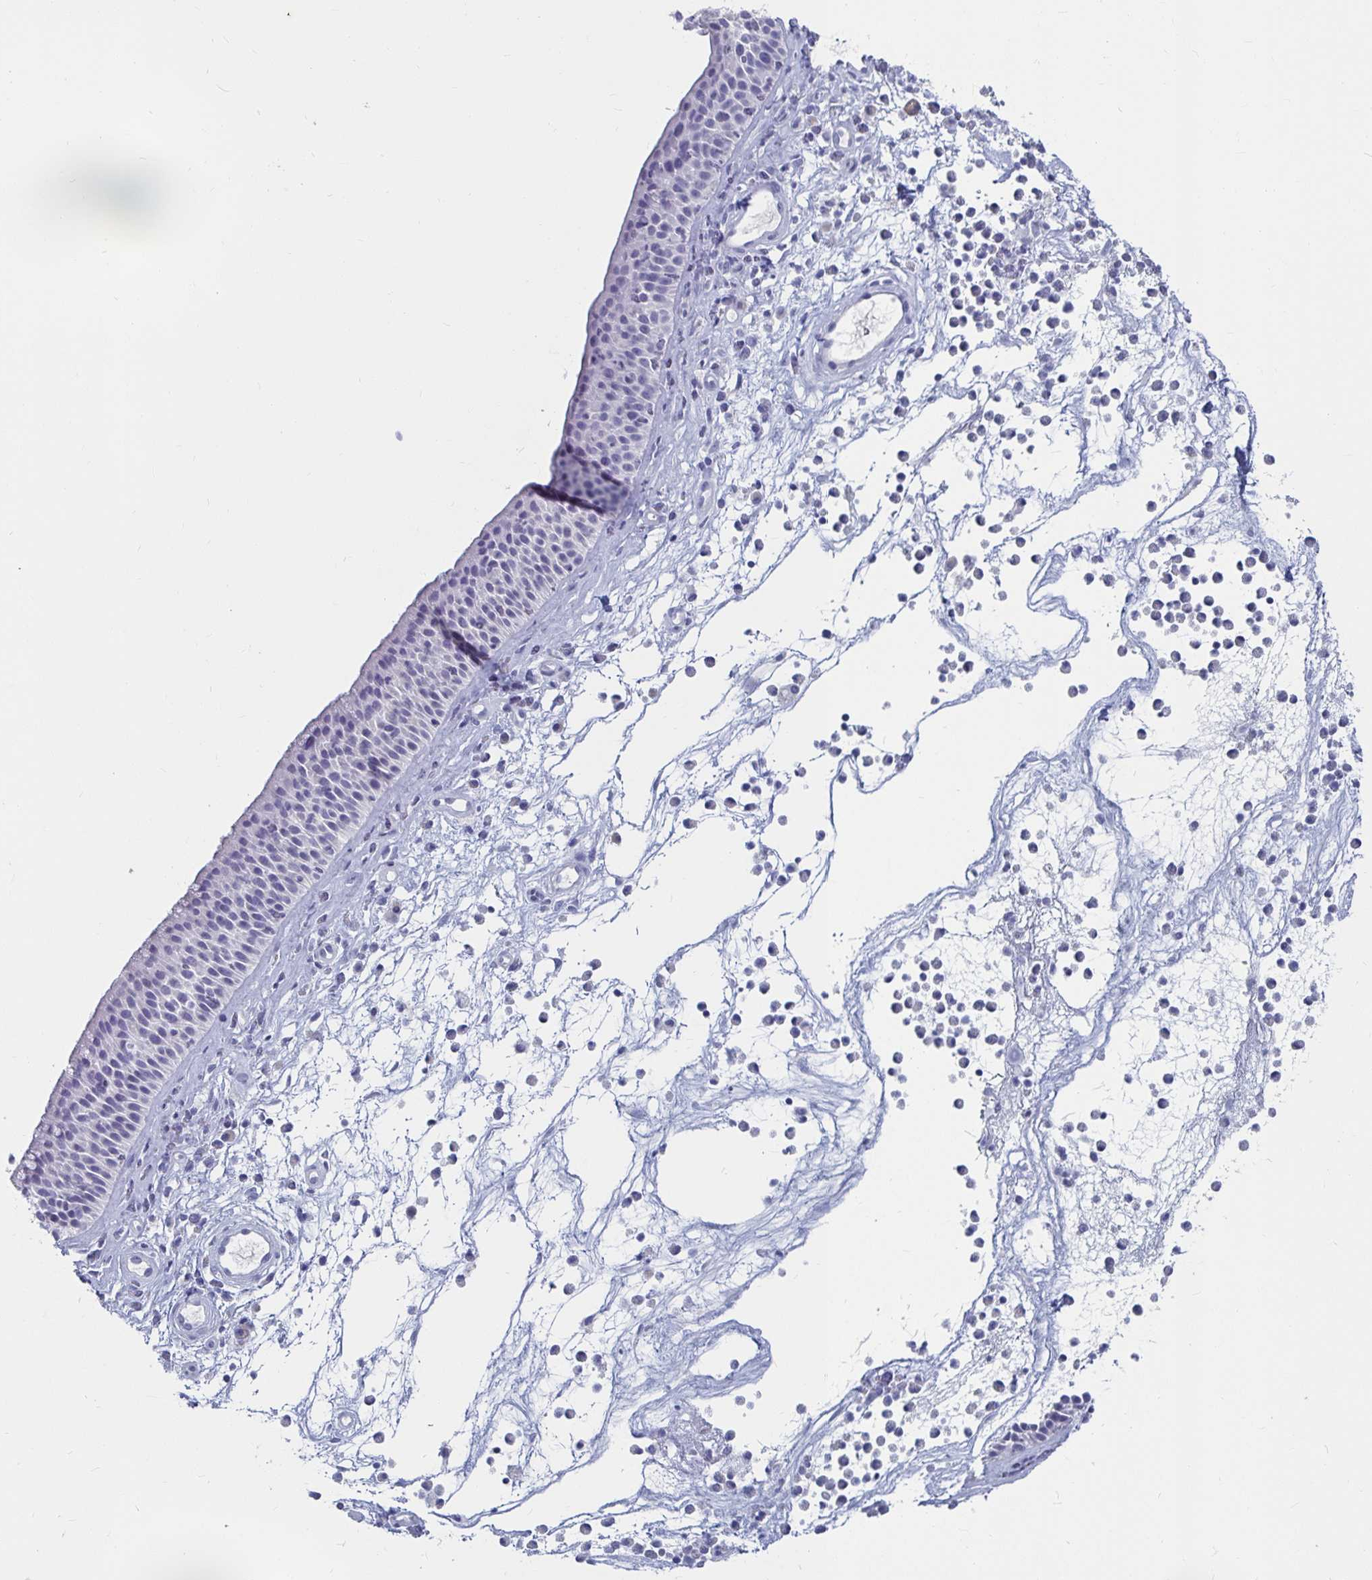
{"staining": {"intensity": "negative", "quantity": "none", "location": "none"}, "tissue": "nasopharynx", "cell_type": "Respiratory epithelial cells", "image_type": "normal", "snomed": [{"axis": "morphology", "description": "Normal tissue, NOS"}, {"axis": "topography", "description": "Nasopharynx"}], "caption": "Normal nasopharynx was stained to show a protein in brown. There is no significant positivity in respiratory epithelial cells.", "gene": "CA9", "patient": {"sex": "male", "age": 56}}